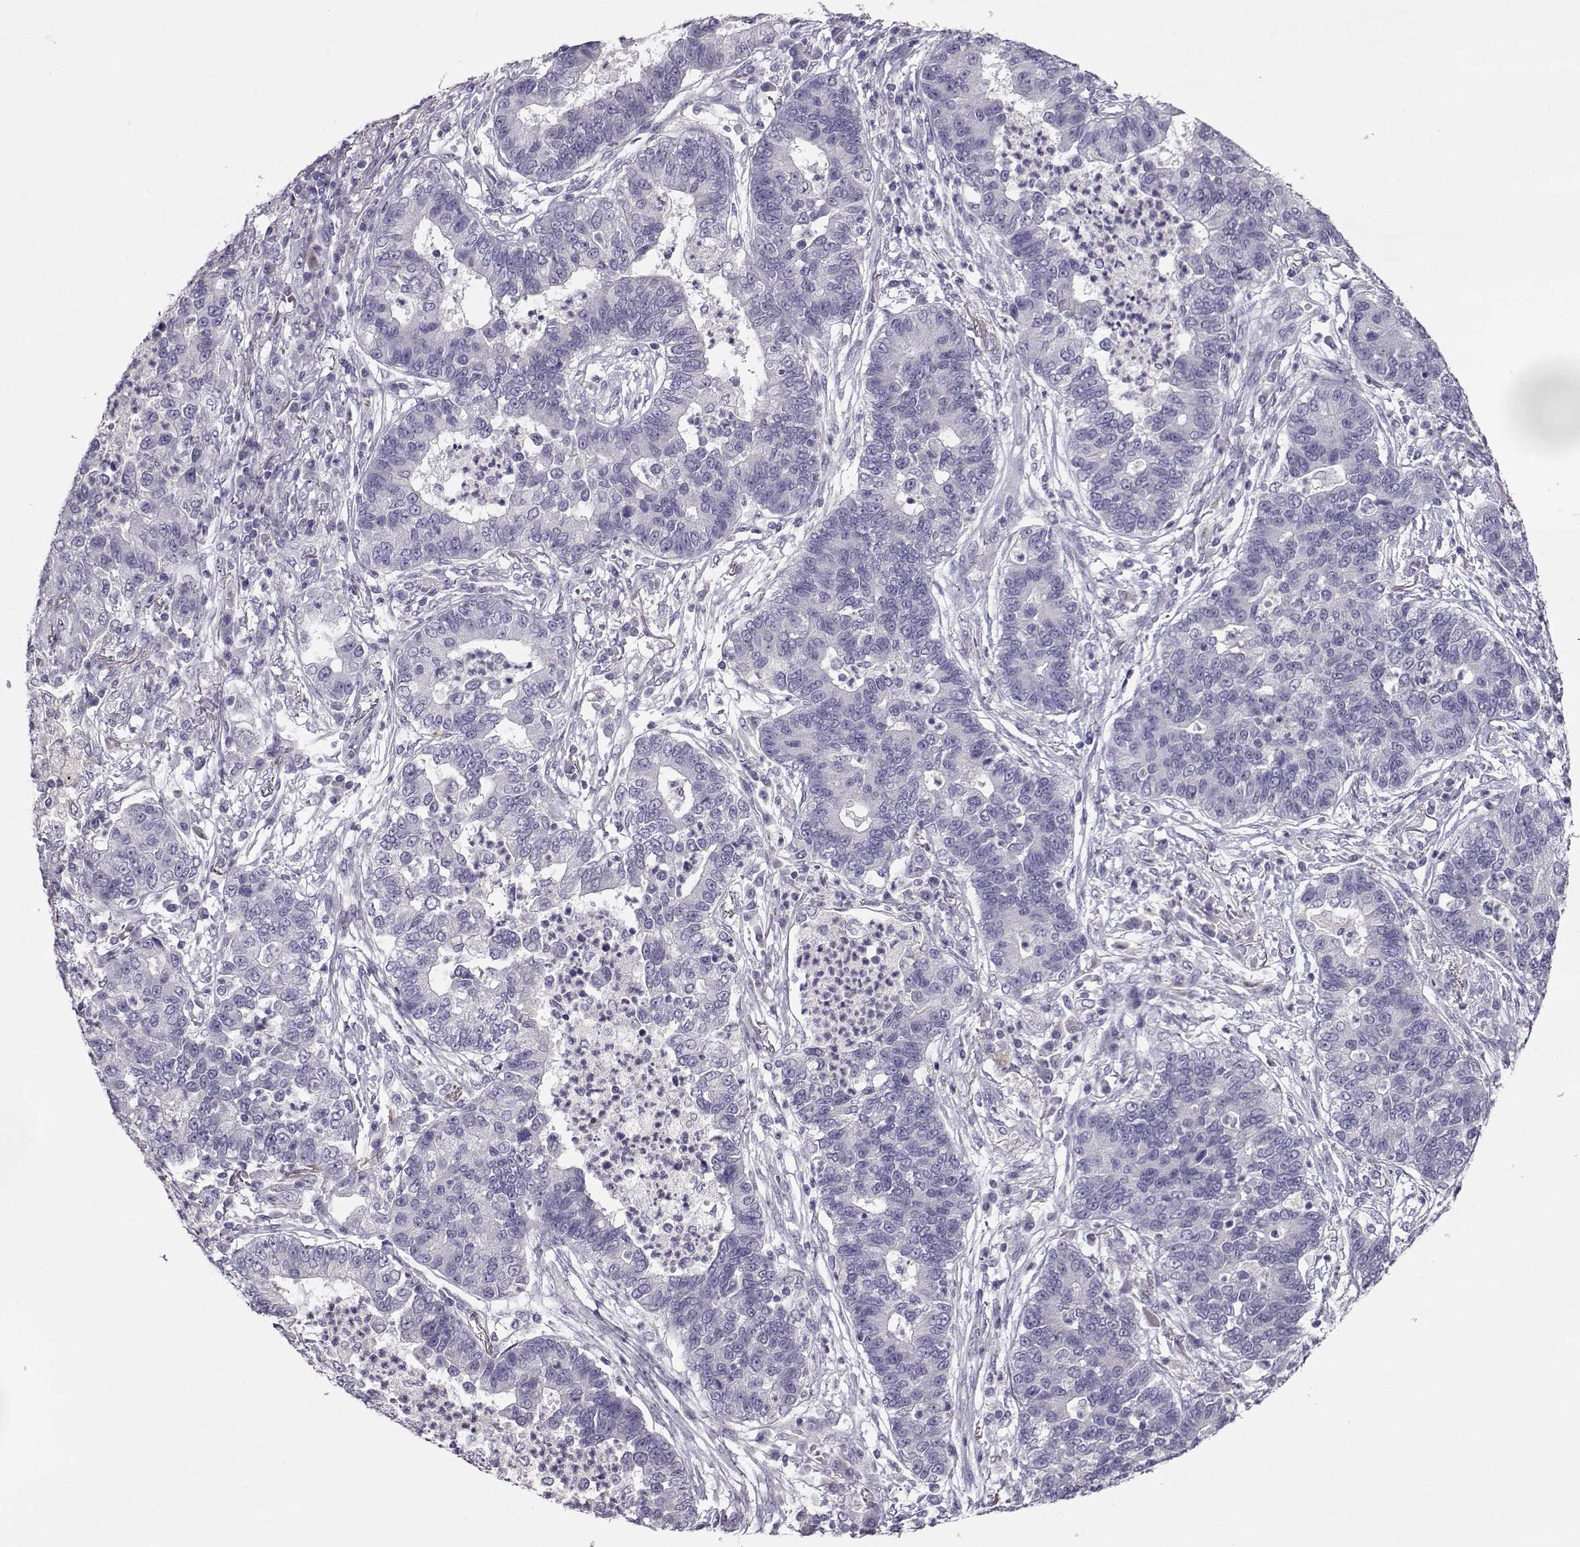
{"staining": {"intensity": "negative", "quantity": "none", "location": "none"}, "tissue": "lung cancer", "cell_type": "Tumor cells", "image_type": "cancer", "snomed": [{"axis": "morphology", "description": "Adenocarcinoma, NOS"}, {"axis": "topography", "description": "Lung"}], "caption": "This is an immunohistochemistry (IHC) micrograph of lung cancer (adenocarcinoma). There is no positivity in tumor cells.", "gene": "GRK1", "patient": {"sex": "female", "age": 57}}